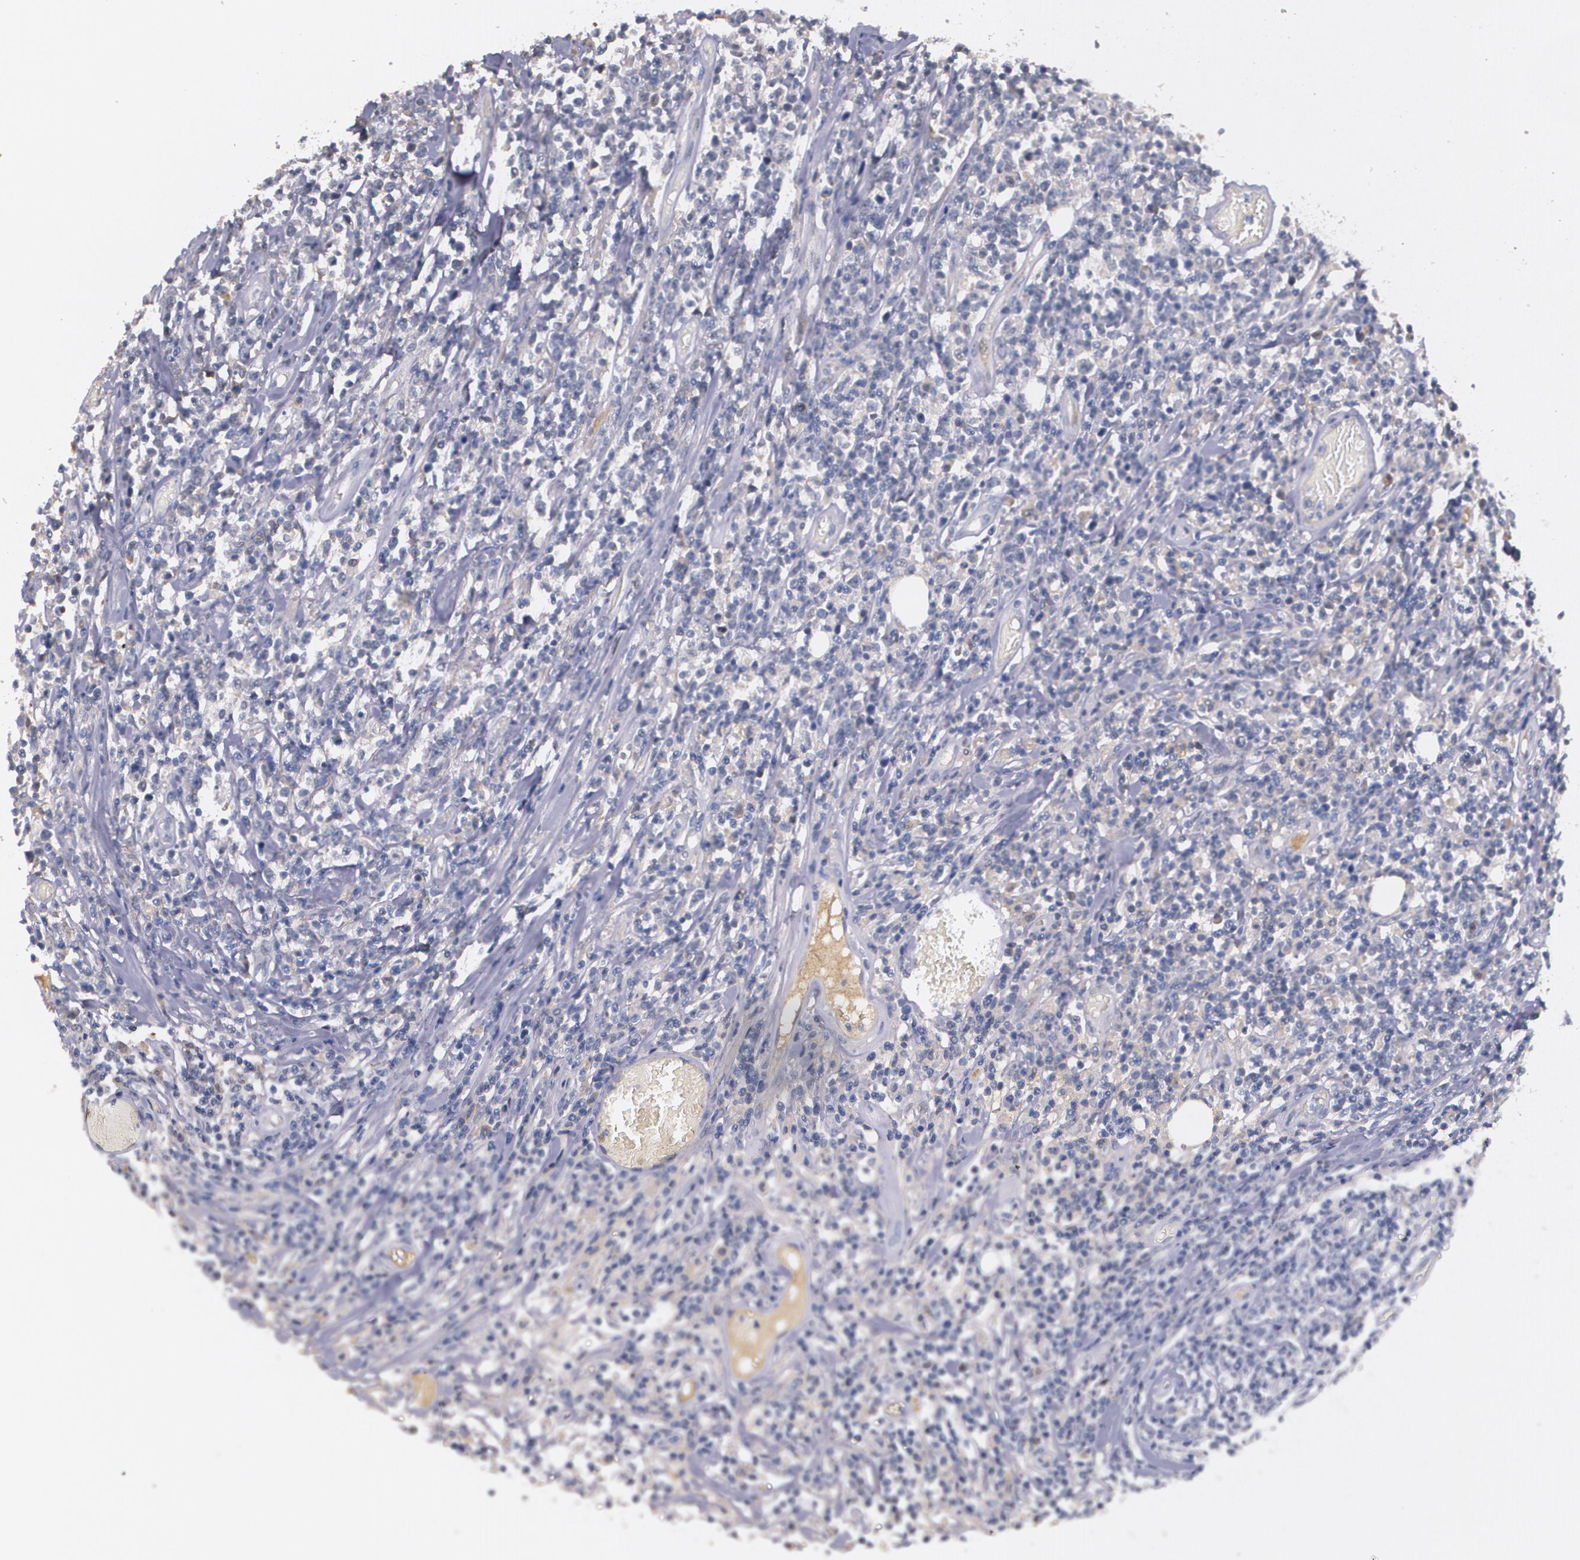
{"staining": {"intensity": "weak", "quantity": "<25%", "location": "cytoplasmic/membranous"}, "tissue": "lymphoma", "cell_type": "Tumor cells", "image_type": "cancer", "snomed": [{"axis": "morphology", "description": "Malignant lymphoma, non-Hodgkin's type, High grade"}, {"axis": "topography", "description": "Colon"}], "caption": "Immunohistochemistry (IHC) of human lymphoma shows no staining in tumor cells. (Stains: DAB IHC with hematoxylin counter stain, Microscopy: brightfield microscopy at high magnification).", "gene": "AMBP", "patient": {"sex": "male", "age": 82}}